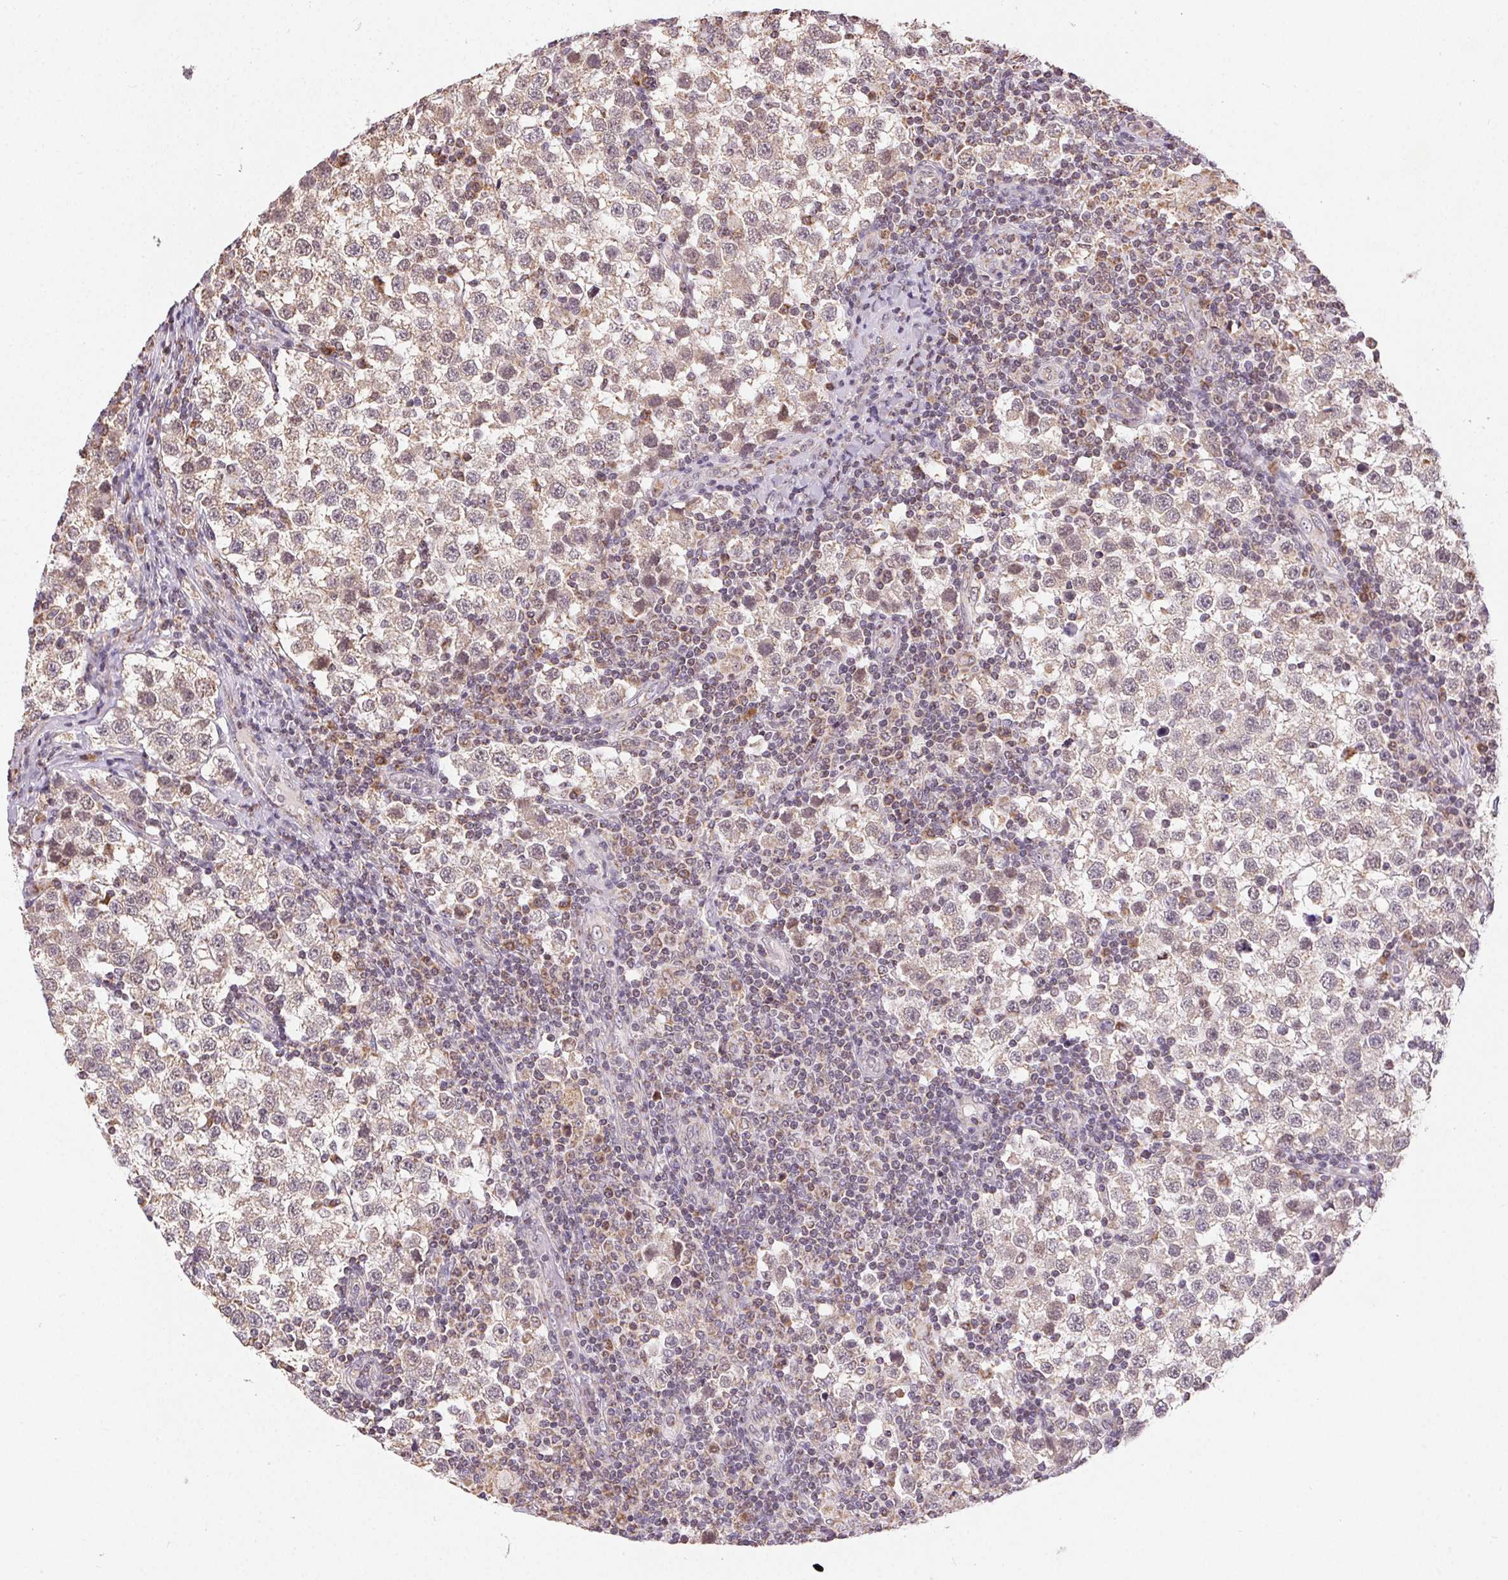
{"staining": {"intensity": "weak", "quantity": "25%-75%", "location": "cytoplasmic/membranous,nuclear"}, "tissue": "testis cancer", "cell_type": "Tumor cells", "image_type": "cancer", "snomed": [{"axis": "morphology", "description": "Seminoma, NOS"}, {"axis": "topography", "description": "Testis"}], "caption": "Approximately 25%-75% of tumor cells in human testis cancer demonstrate weak cytoplasmic/membranous and nuclear protein positivity as visualized by brown immunohistochemical staining.", "gene": "PIWIL4", "patient": {"sex": "male", "age": 34}}